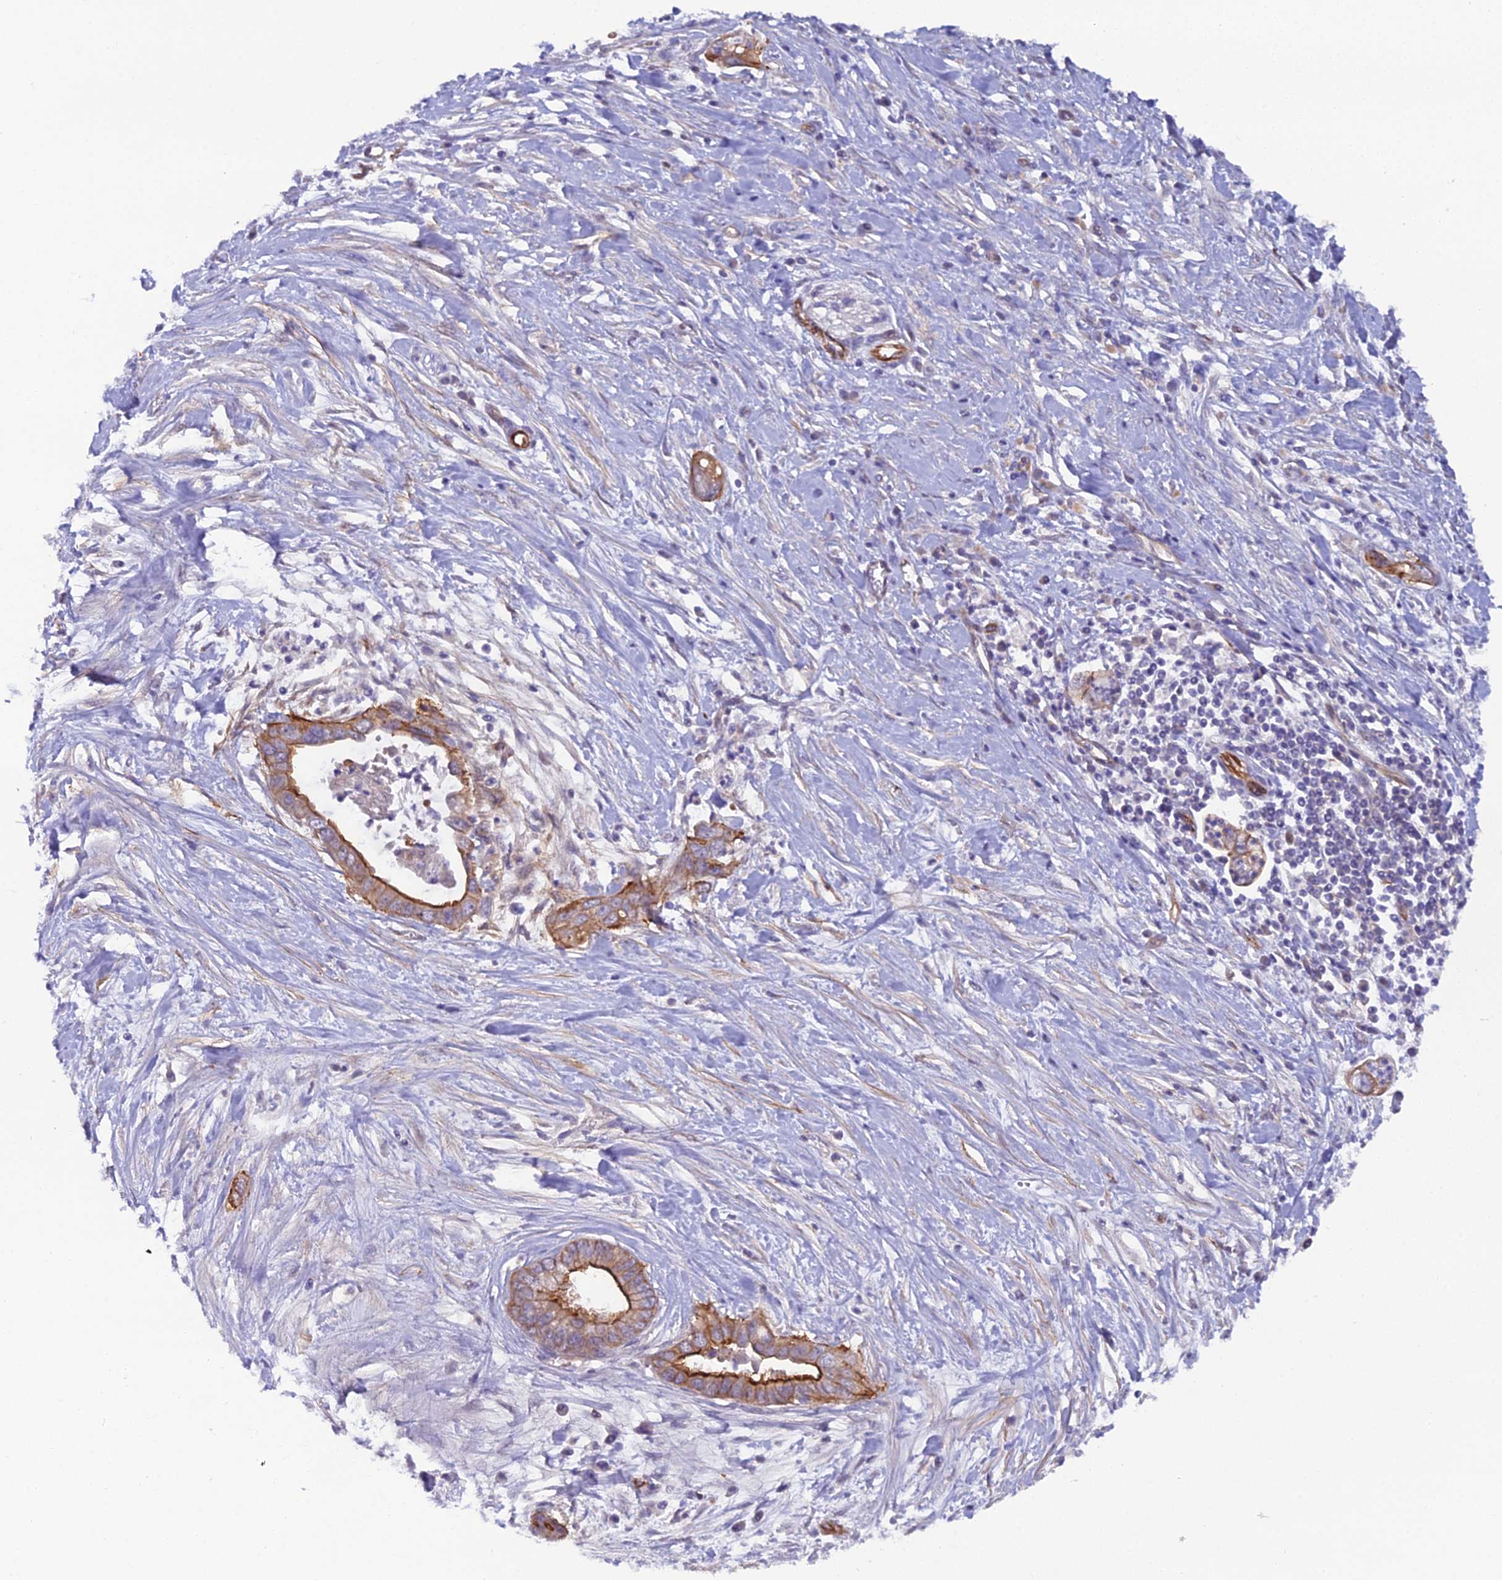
{"staining": {"intensity": "moderate", "quantity": ">75%", "location": "cytoplasmic/membranous"}, "tissue": "pancreatic cancer", "cell_type": "Tumor cells", "image_type": "cancer", "snomed": [{"axis": "morphology", "description": "Adenocarcinoma, NOS"}, {"axis": "topography", "description": "Pancreas"}], "caption": "Immunohistochemistry (DAB (3,3'-diaminobenzidine)) staining of adenocarcinoma (pancreatic) shows moderate cytoplasmic/membranous protein expression in about >75% of tumor cells. (IHC, brightfield microscopy, high magnification).", "gene": "CFAP47", "patient": {"sex": "male", "age": 75}}